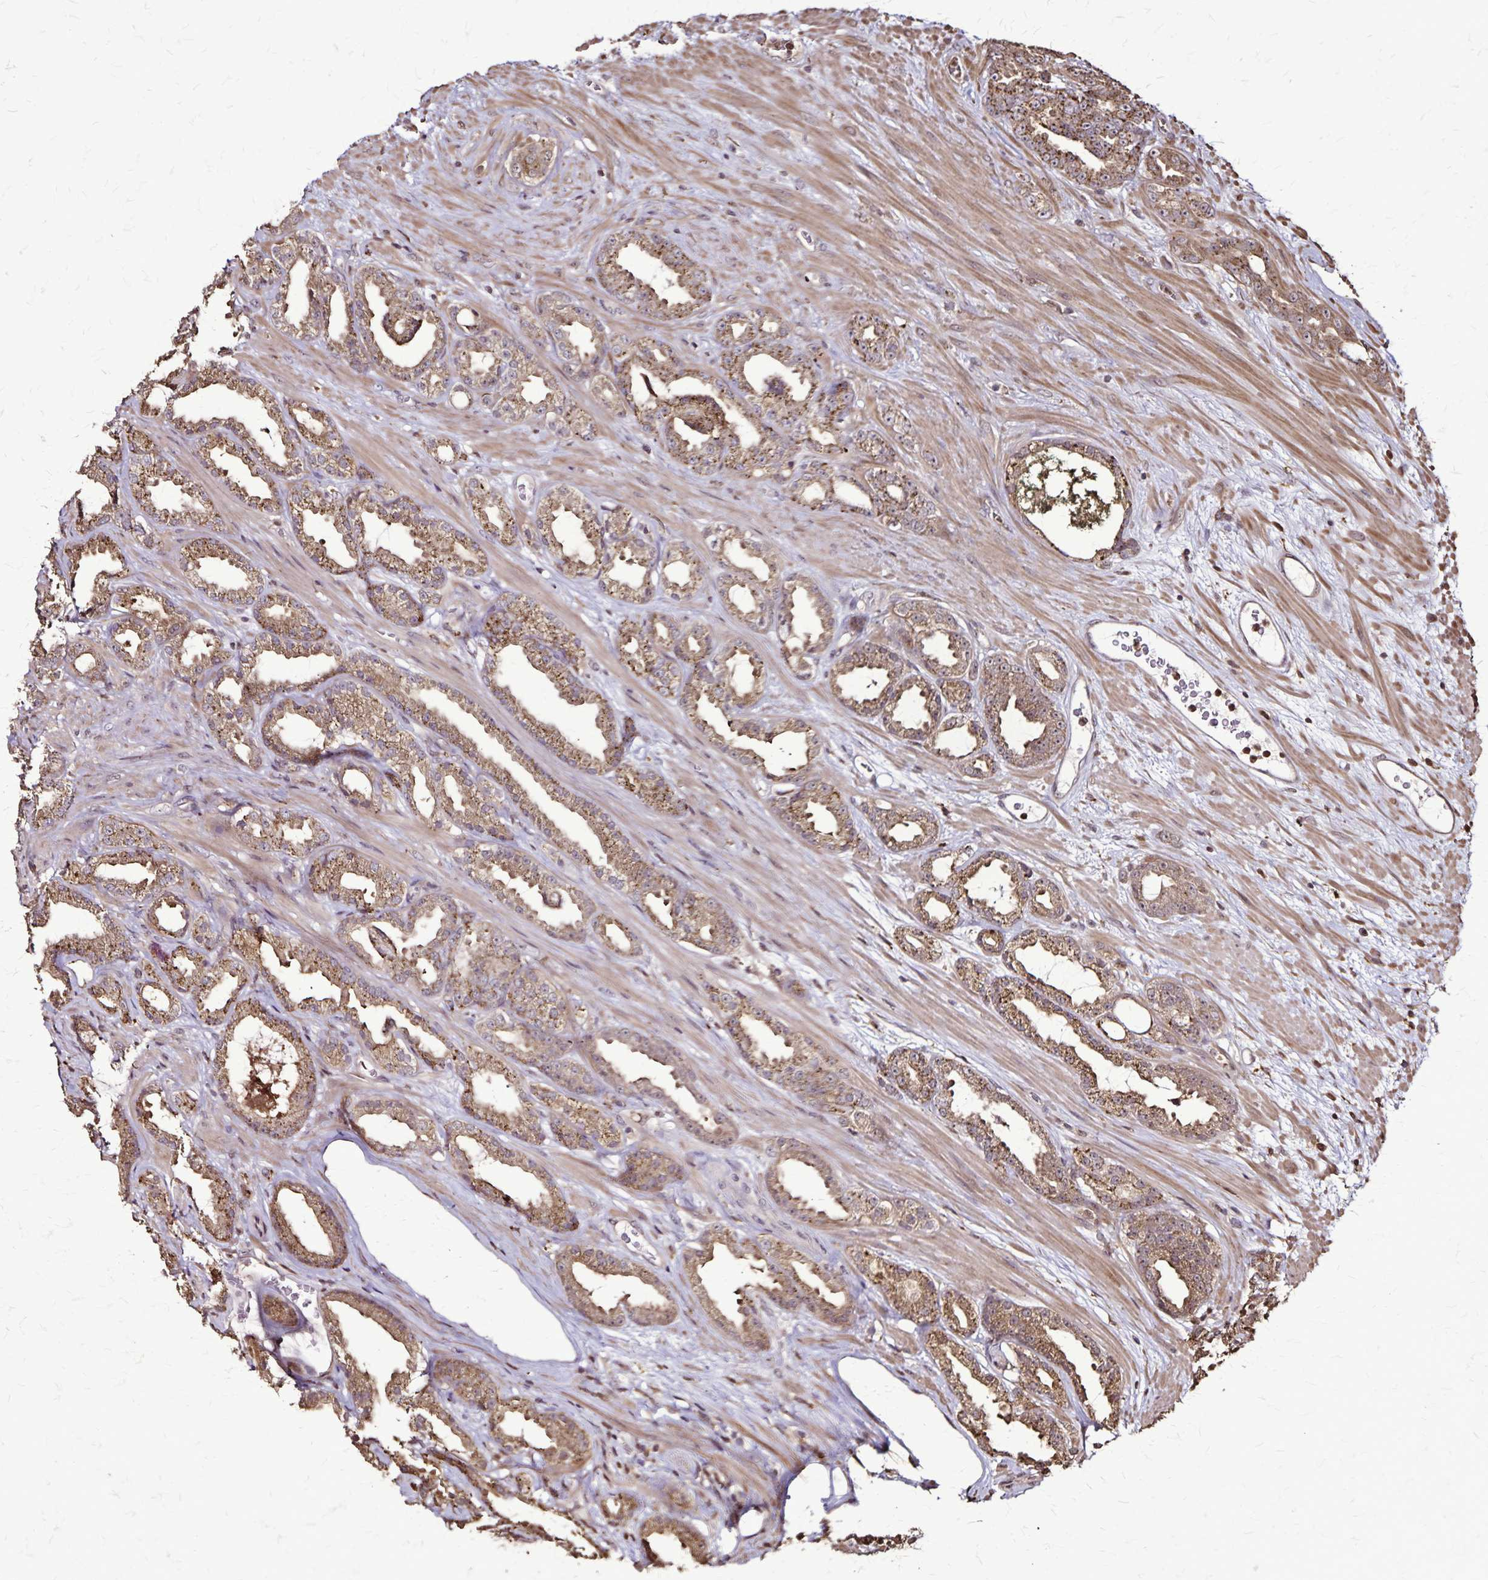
{"staining": {"intensity": "moderate", "quantity": ">75%", "location": "cytoplasmic/membranous"}, "tissue": "prostate cancer", "cell_type": "Tumor cells", "image_type": "cancer", "snomed": [{"axis": "morphology", "description": "Adenocarcinoma, Low grade"}, {"axis": "topography", "description": "Prostate"}], "caption": "High-magnification brightfield microscopy of prostate adenocarcinoma (low-grade) stained with DAB (3,3'-diaminobenzidine) (brown) and counterstained with hematoxylin (blue). tumor cells exhibit moderate cytoplasmic/membranous staining is appreciated in approximately>75% of cells.", "gene": "CHMP1B", "patient": {"sex": "male", "age": 61}}